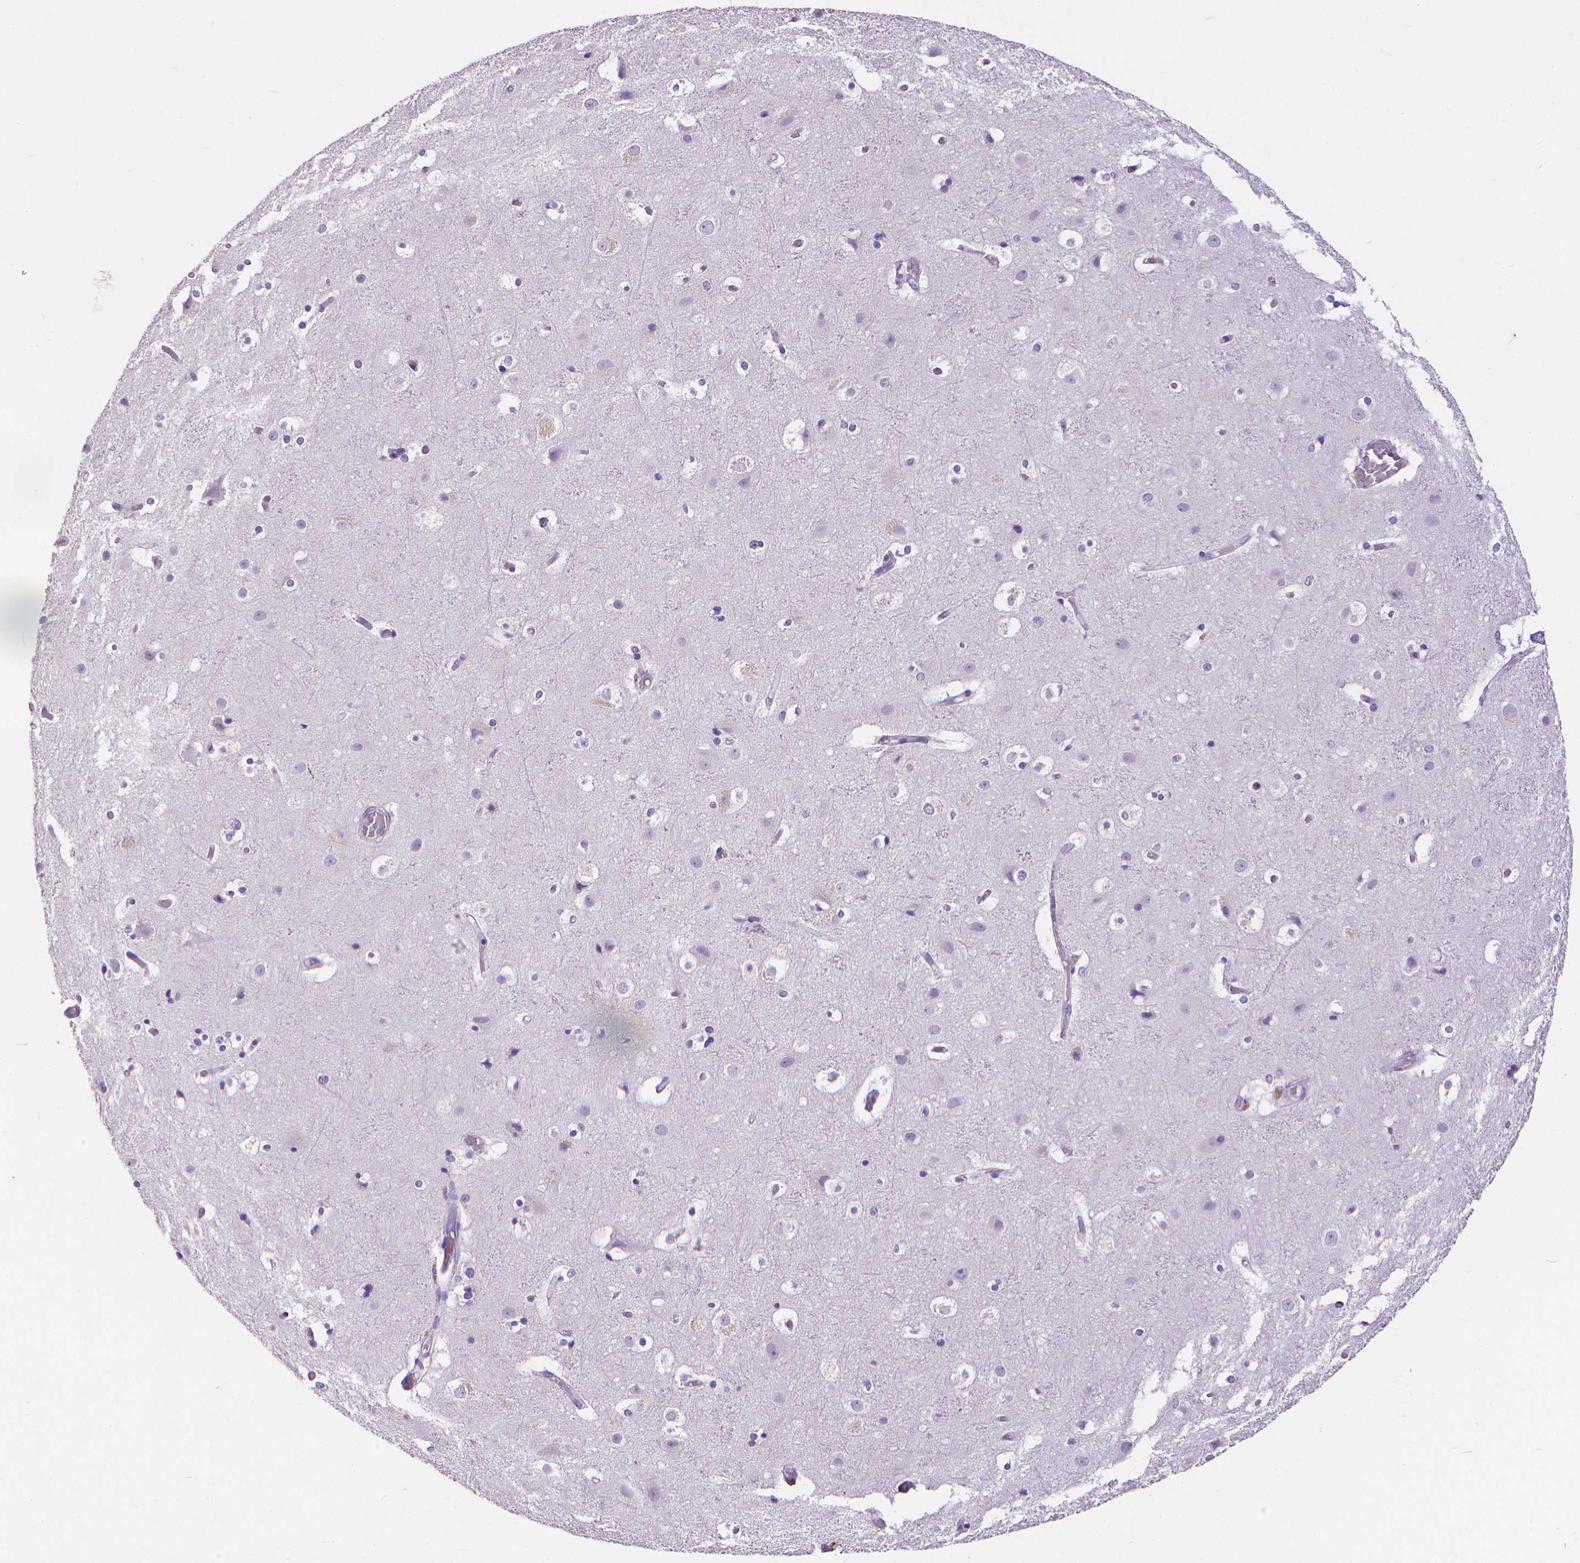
{"staining": {"intensity": "negative", "quantity": "none", "location": "none"}, "tissue": "cerebral cortex", "cell_type": "Endothelial cells", "image_type": "normal", "snomed": [{"axis": "morphology", "description": "Normal tissue, NOS"}, {"axis": "topography", "description": "Cerebral cortex"}], "caption": "Histopathology image shows no protein expression in endothelial cells of normal cerebral cortex.", "gene": "CD4", "patient": {"sex": "female", "age": 52}}